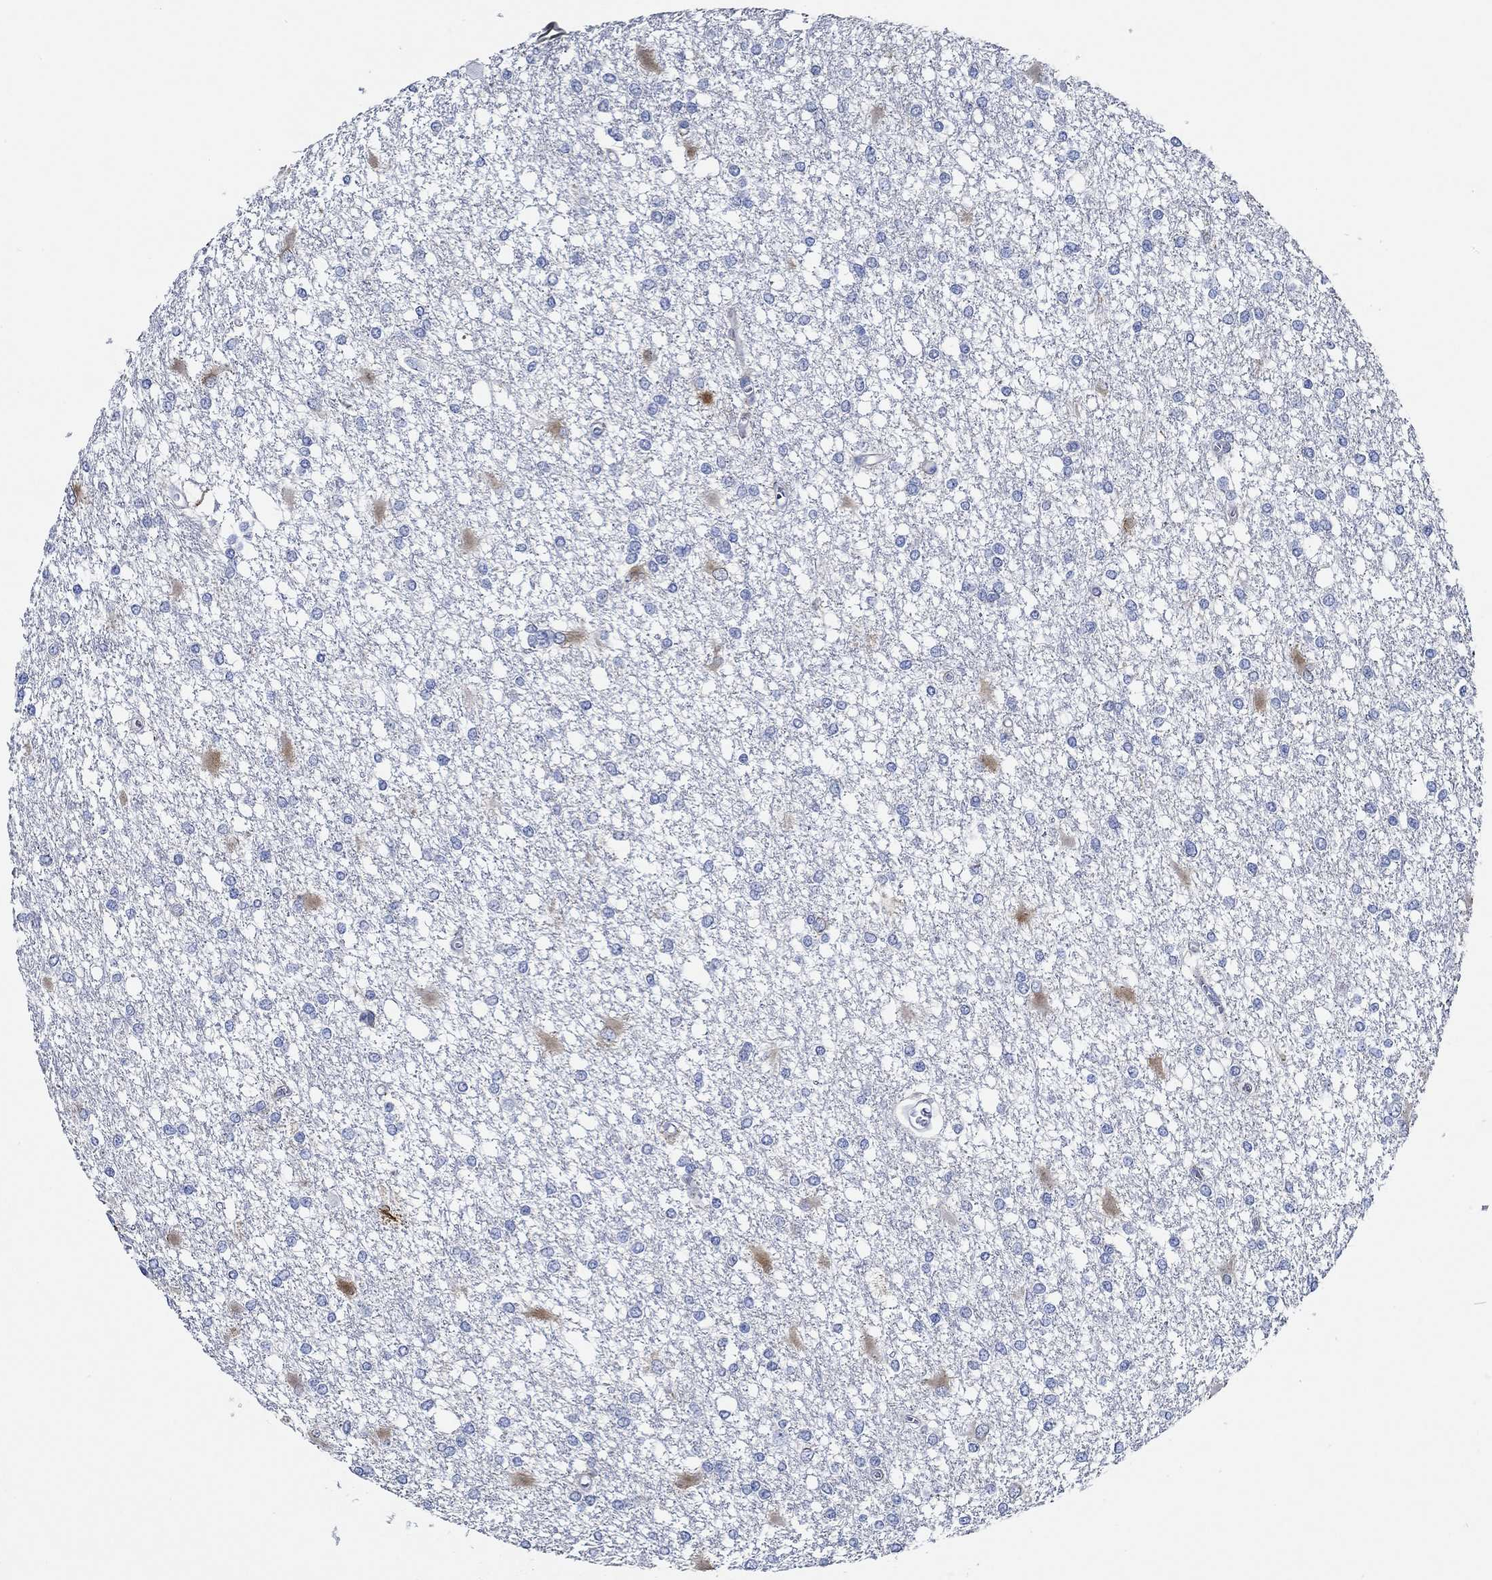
{"staining": {"intensity": "negative", "quantity": "none", "location": "none"}, "tissue": "glioma", "cell_type": "Tumor cells", "image_type": "cancer", "snomed": [{"axis": "morphology", "description": "Glioma, malignant, High grade"}, {"axis": "topography", "description": "Cerebral cortex"}], "caption": "Immunohistochemistry histopathology image of malignant glioma (high-grade) stained for a protein (brown), which exhibits no staining in tumor cells.", "gene": "HECW2", "patient": {"sex": "male", "age": 79}}